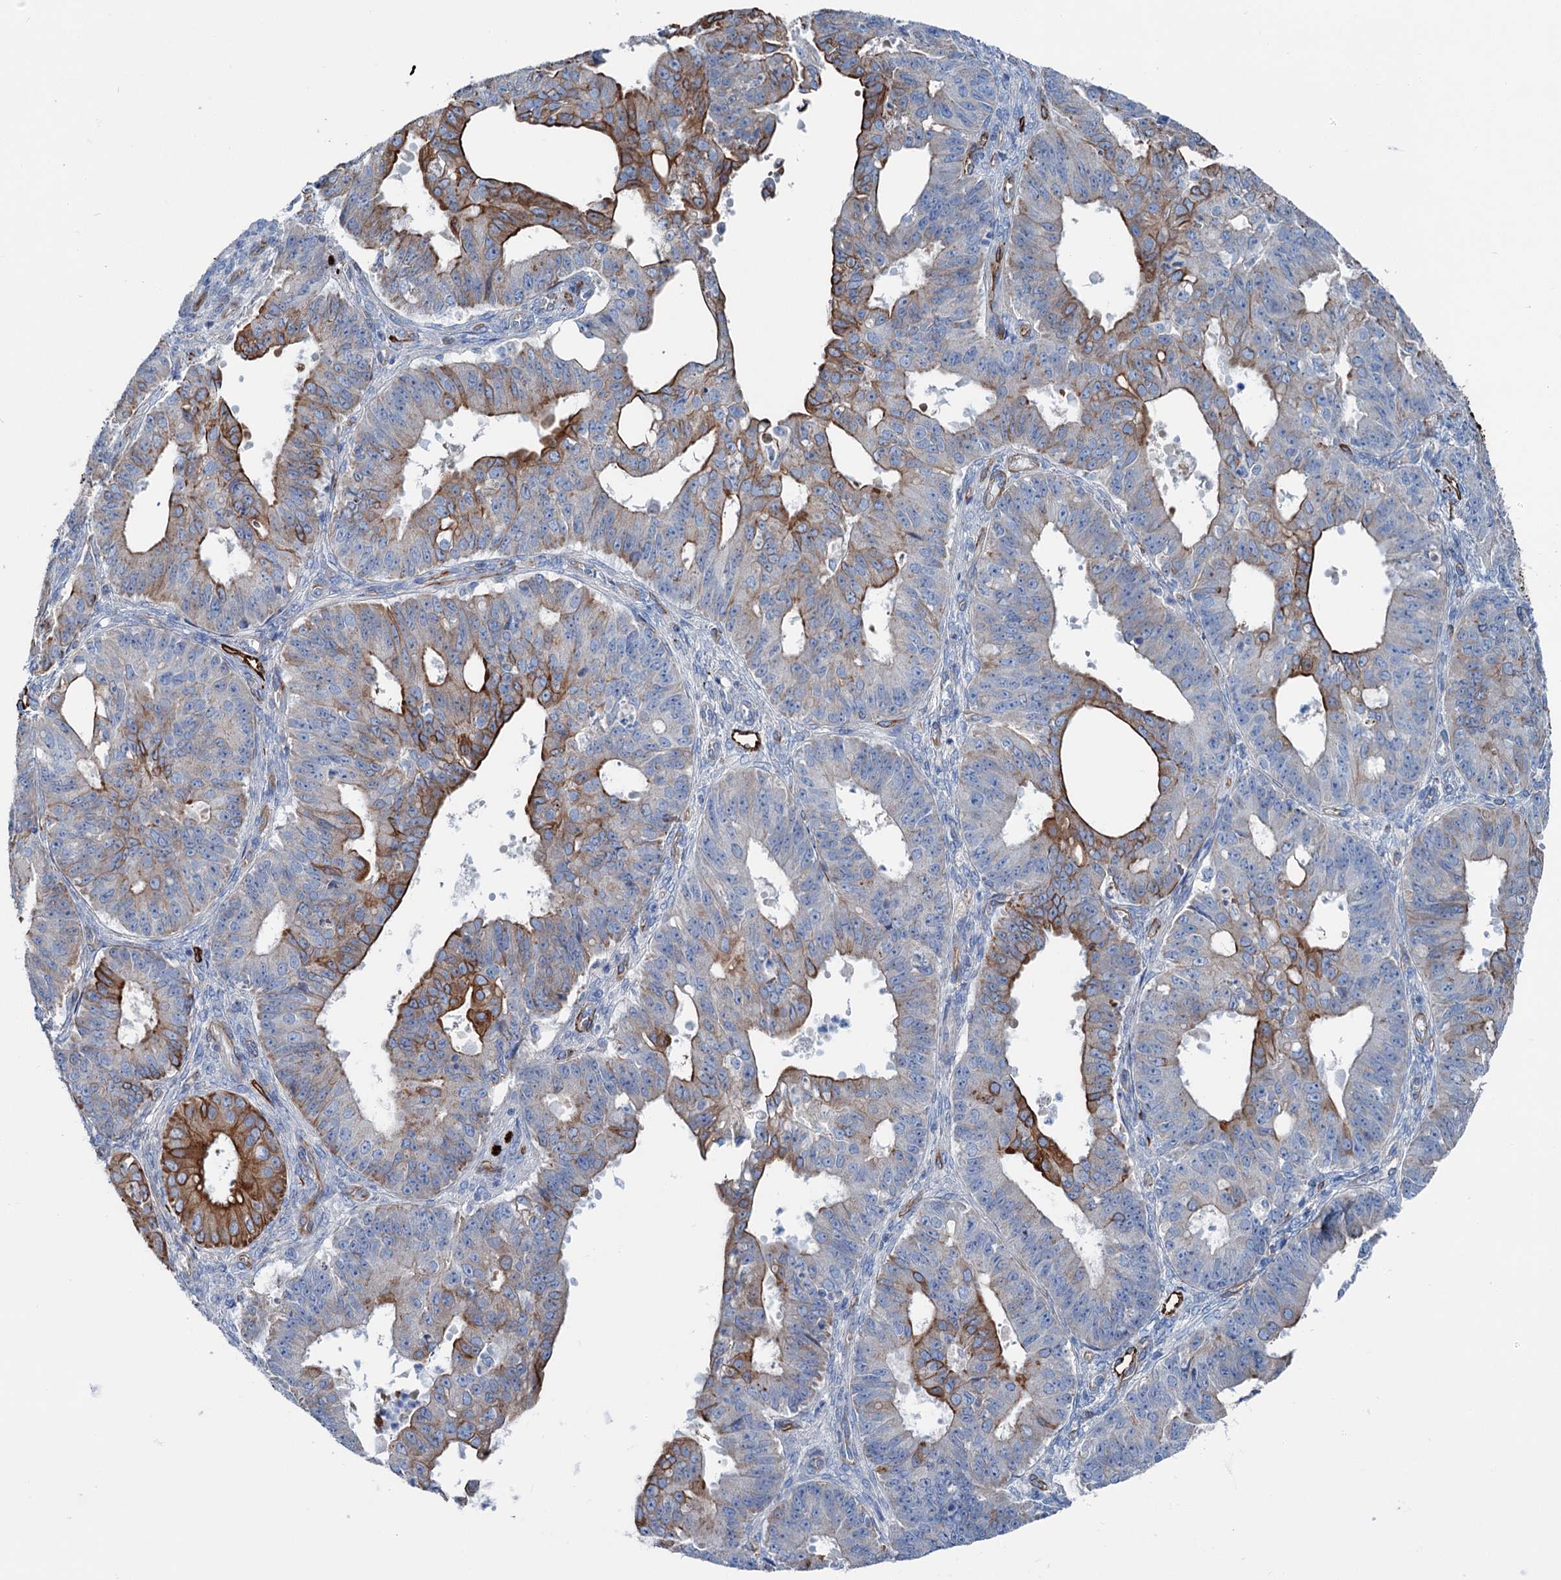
{"staining": {"intensity": "moderate", "quantity": "<25%", "location": "cytoplasmic/membranous"}, "tissue": "ovarian cancer", "cell_type": "Tumor cells", "image_type": "cancer", "snomed": [{"axis": "morphology", "description": "Carcinoma, endometroid"}, {"axis": "topography", "description": "Appendix"}, {"axis": "topography", "description": "Ovary"}], "caption": "A micrograph of human ovarian cancer stained for a protein exhibits moderate cytoplasmic/membranous brown staining in tumor cells.", "gene": "CALCOCO1", "patient": {"sex": "female", "age": 42}}